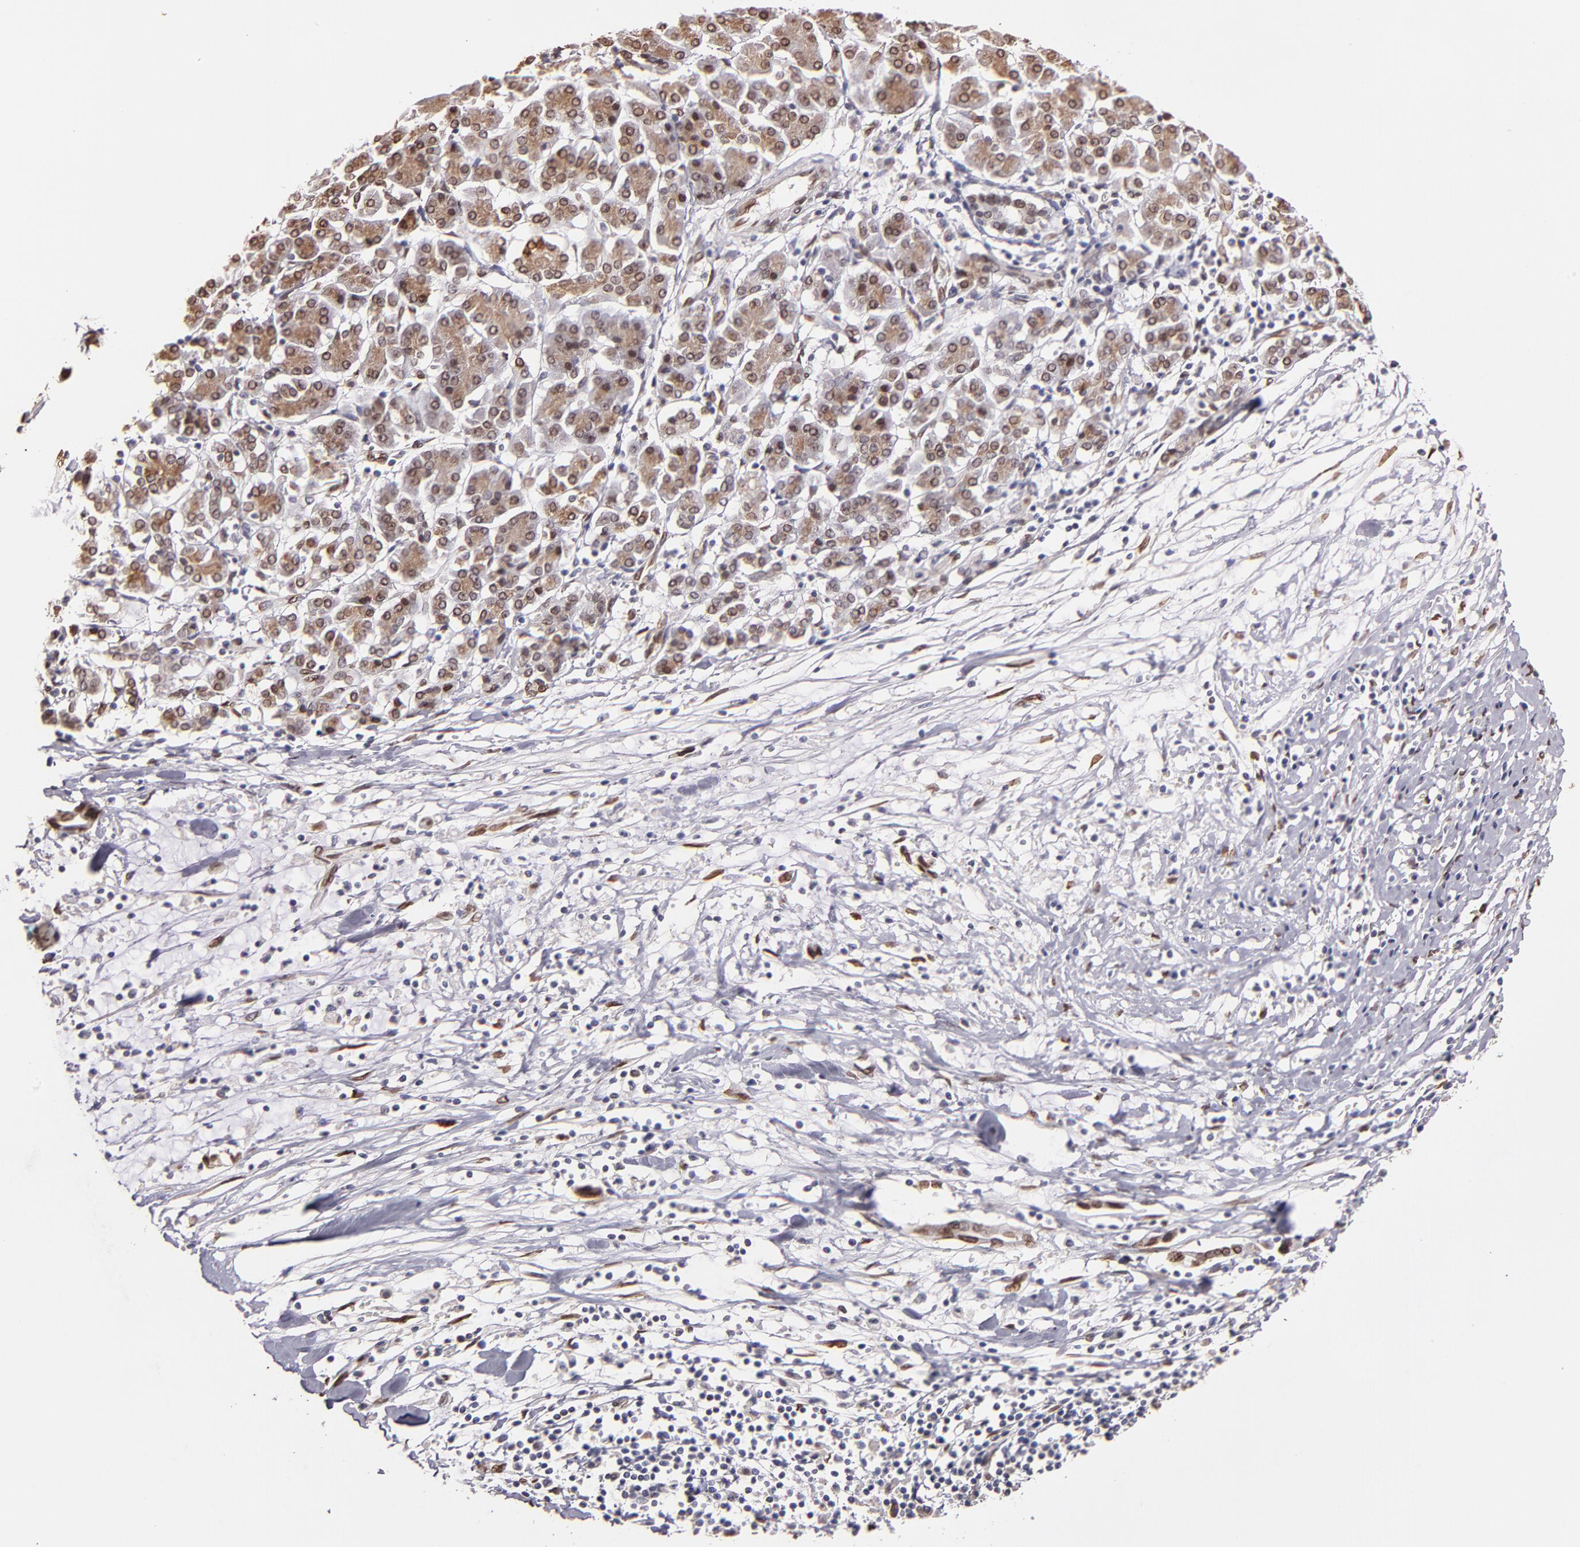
{"staining": {"intensity": "moderate", "quantity": ">75%", "location": "cytoplasmic/membranous,nuclear"}, "tissue": "pancreatic cancer", "cell_type": "Tumor cells", "image_type": "cancer", "snomed": [{"axis": "morphology", "description": "Adenocarcinoma, NOS"}, {"axis": "topography", "description": "Pancreas"}], "caption": "Pancreatic cancer was stained to show a protein in brown. There is medium levels of moderate cytoplasmic/membranous and nuclear positivity in about >75% of tumor cells. The staining was performed using DAB (3,3'-diaminobenzidine) to visualize the protein expression in brown, while the nuclei were stained in blue with hematoxylin (Magnification: 20x).", "gene": "PUM3", "patient": {"sex": "female", "age": 57}}